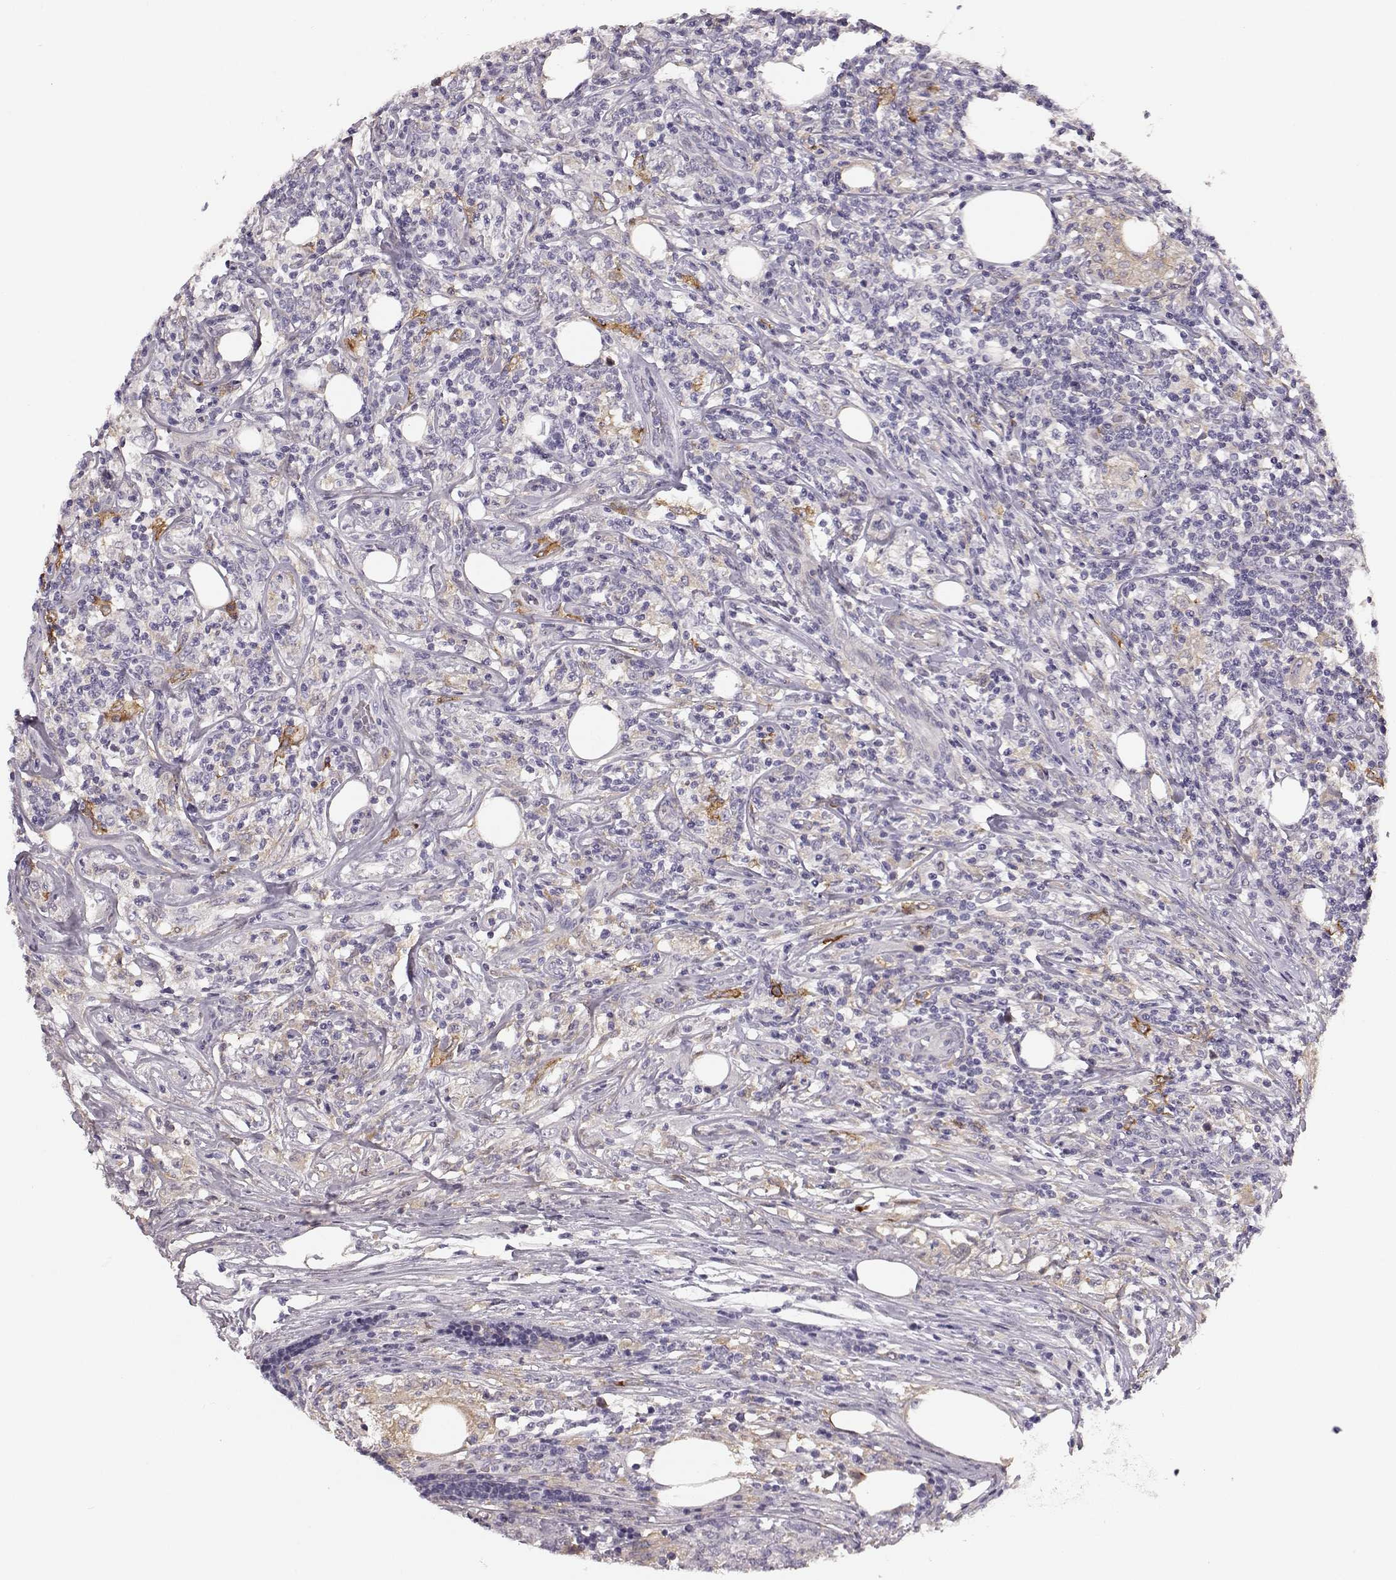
{"staining": {"intensity": "weak", "quantity": ">75%", "location": "cytoplasmic/membranous"}, "tissue": "lymphoma", "cell_type": "Tumor cells", "image_type": "cancer", "snomed": [{"axis": "morphology", "description": "Malignant lymphoma, non-Hodgkin's type, High grade"}, {"axis": "topography", "description": "Lymph node"}], "caption": "About >75% of tumor cells in human lymphoma show weak cytoplasmic/membranous protein expression as visualized by brown immunohistochemical staining.", "gene": "GPR50", "patient": {"sex": "female", "age": 84}}